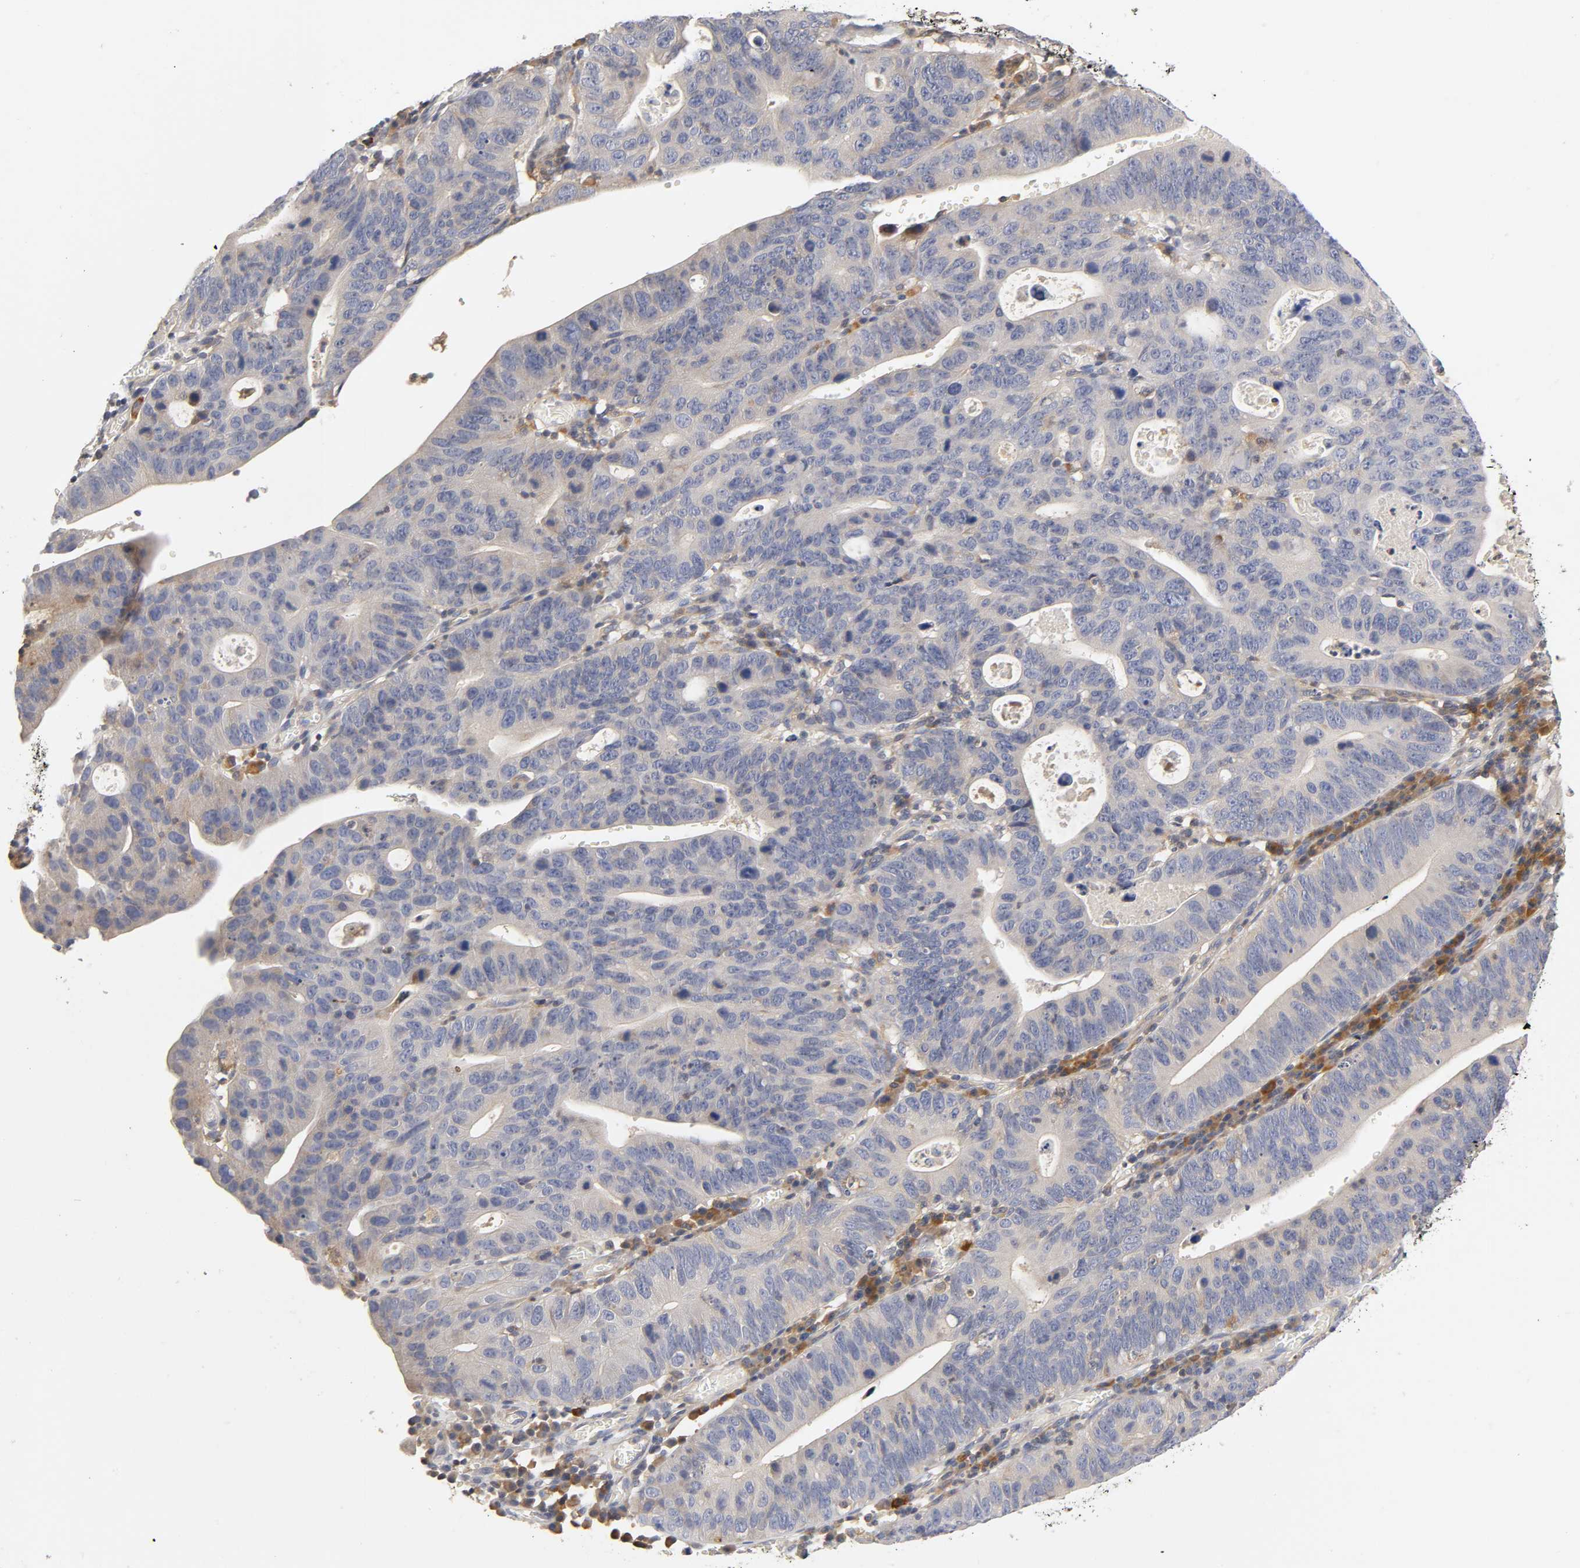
{"staining": {"intensity": "weak", "quantity": ">75%", "location": "cytoplasmic/membranous"}, "tissue": "stomach cancer", "cell_type": "Tumor cells", "image_type": "cancer", "snomed": [{"axis": "morphology", "description": "Adenocarcinoma, NOS"}, {"axis": "topography", "description": "Stomach"}], "caption": "Stomach cancer was stained to show a protein in brown. There is low levels of weak cytoplasmic/membranous expression in about >75% of tumor cells.", "gene": "RHOA", "patient": {"sex": "male", "age": 59}}